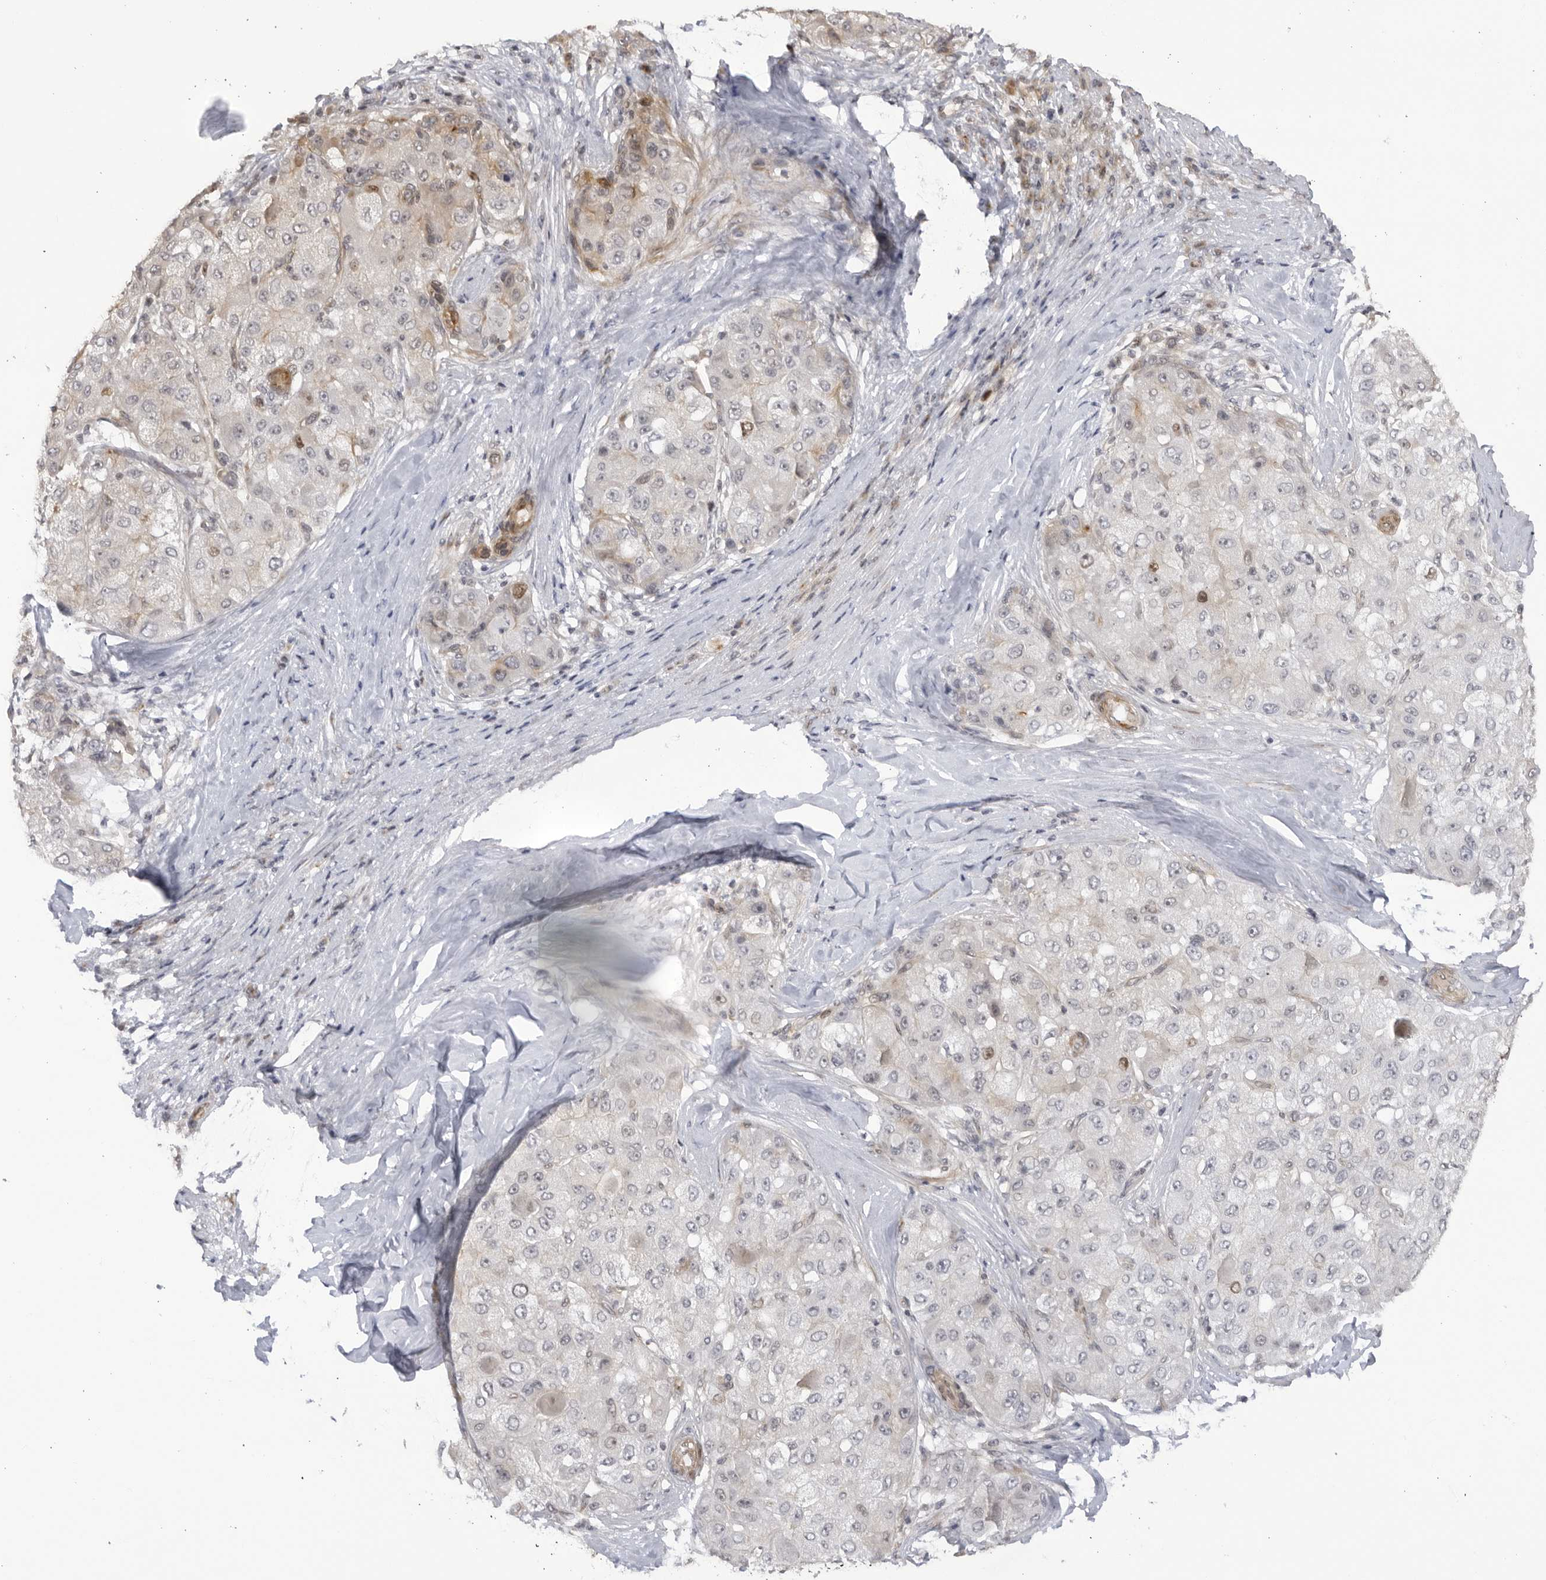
{"staining": {"intensity": "weak", "quantity": "<25%", "location": "cytoplasmic/membranous,nuclear"}, "tissue": "liver cancer", "cell_type": "Tumor cells", "image_type": "cancer", "snomed": [{"axis": "morphology", "description": "Carcinoma, Hepatocellular, NOS"}, {"axis": "topography", "description": "Liver"}], "caption": "This is an immunohistochemistry (IHC) histopathology image of liver cancer (hepatocellular carcinoma). There is no staining in tumor cells.", "gene": "CNBD1", "patient": {"sex": "male", "age": 80}}